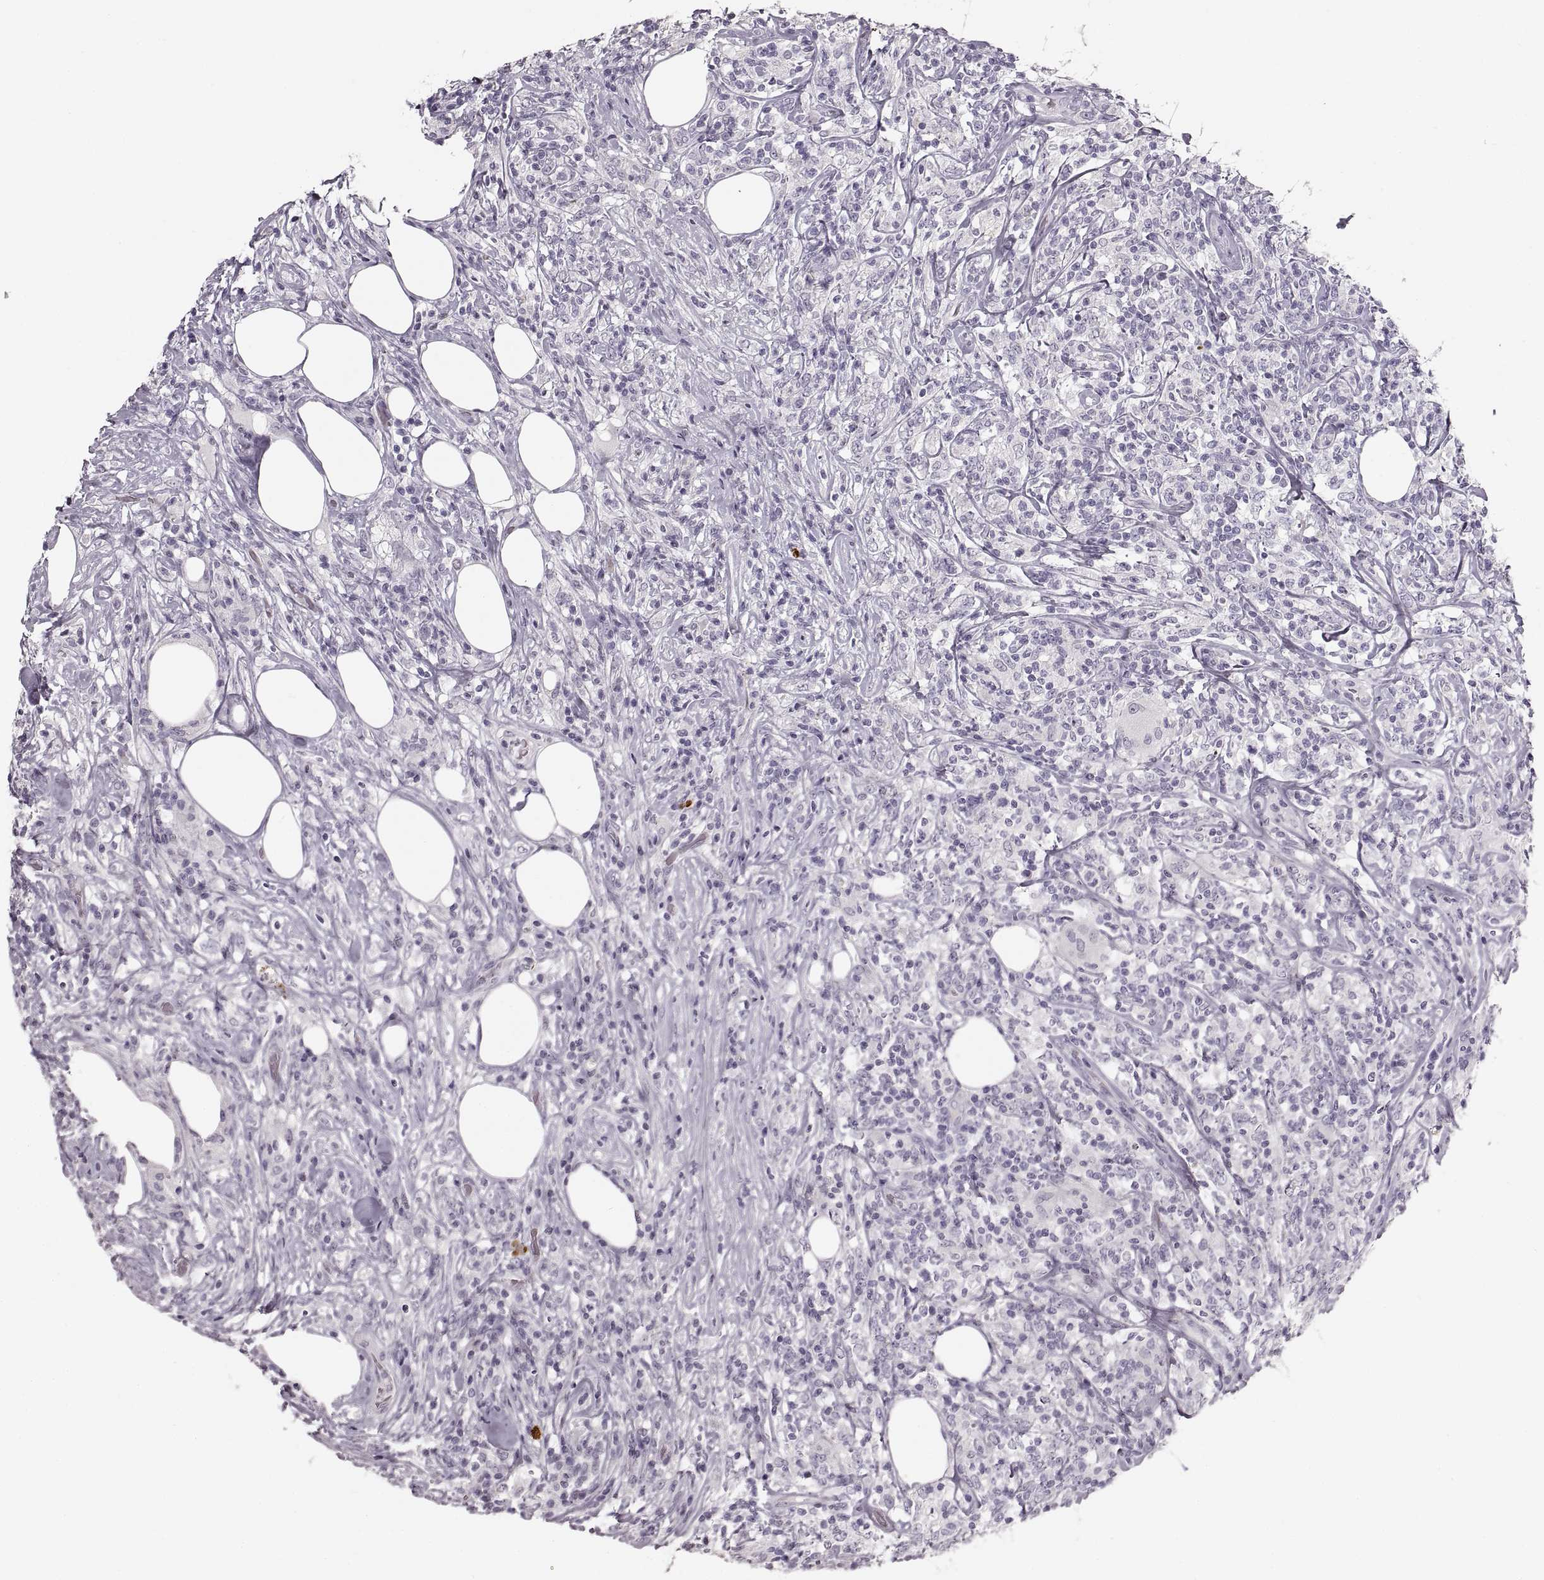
{"staining": {"intensity": "negative", "quantity": "none", "location": "none"}, "tissue": "lymphoma", "cell_type": "Tumor cells", "image_type": "cancer", "snomed": [{"axis": "morphology", "description": "Malignant lymphoma, non-Hodgkin's type, High grade"}, {"axis": "topography", "description": "Lymph node"}], "caption": "A photomicrograph of human high-grade malignant lymphoma, non-Hodgkin's type is negative for staining in tumor cells. (Immunohistochemistry (ihc), brightfield microscopy, high magnification).", "gene": "CNTN1", "patient": {"sex": "female", "age": 84}}